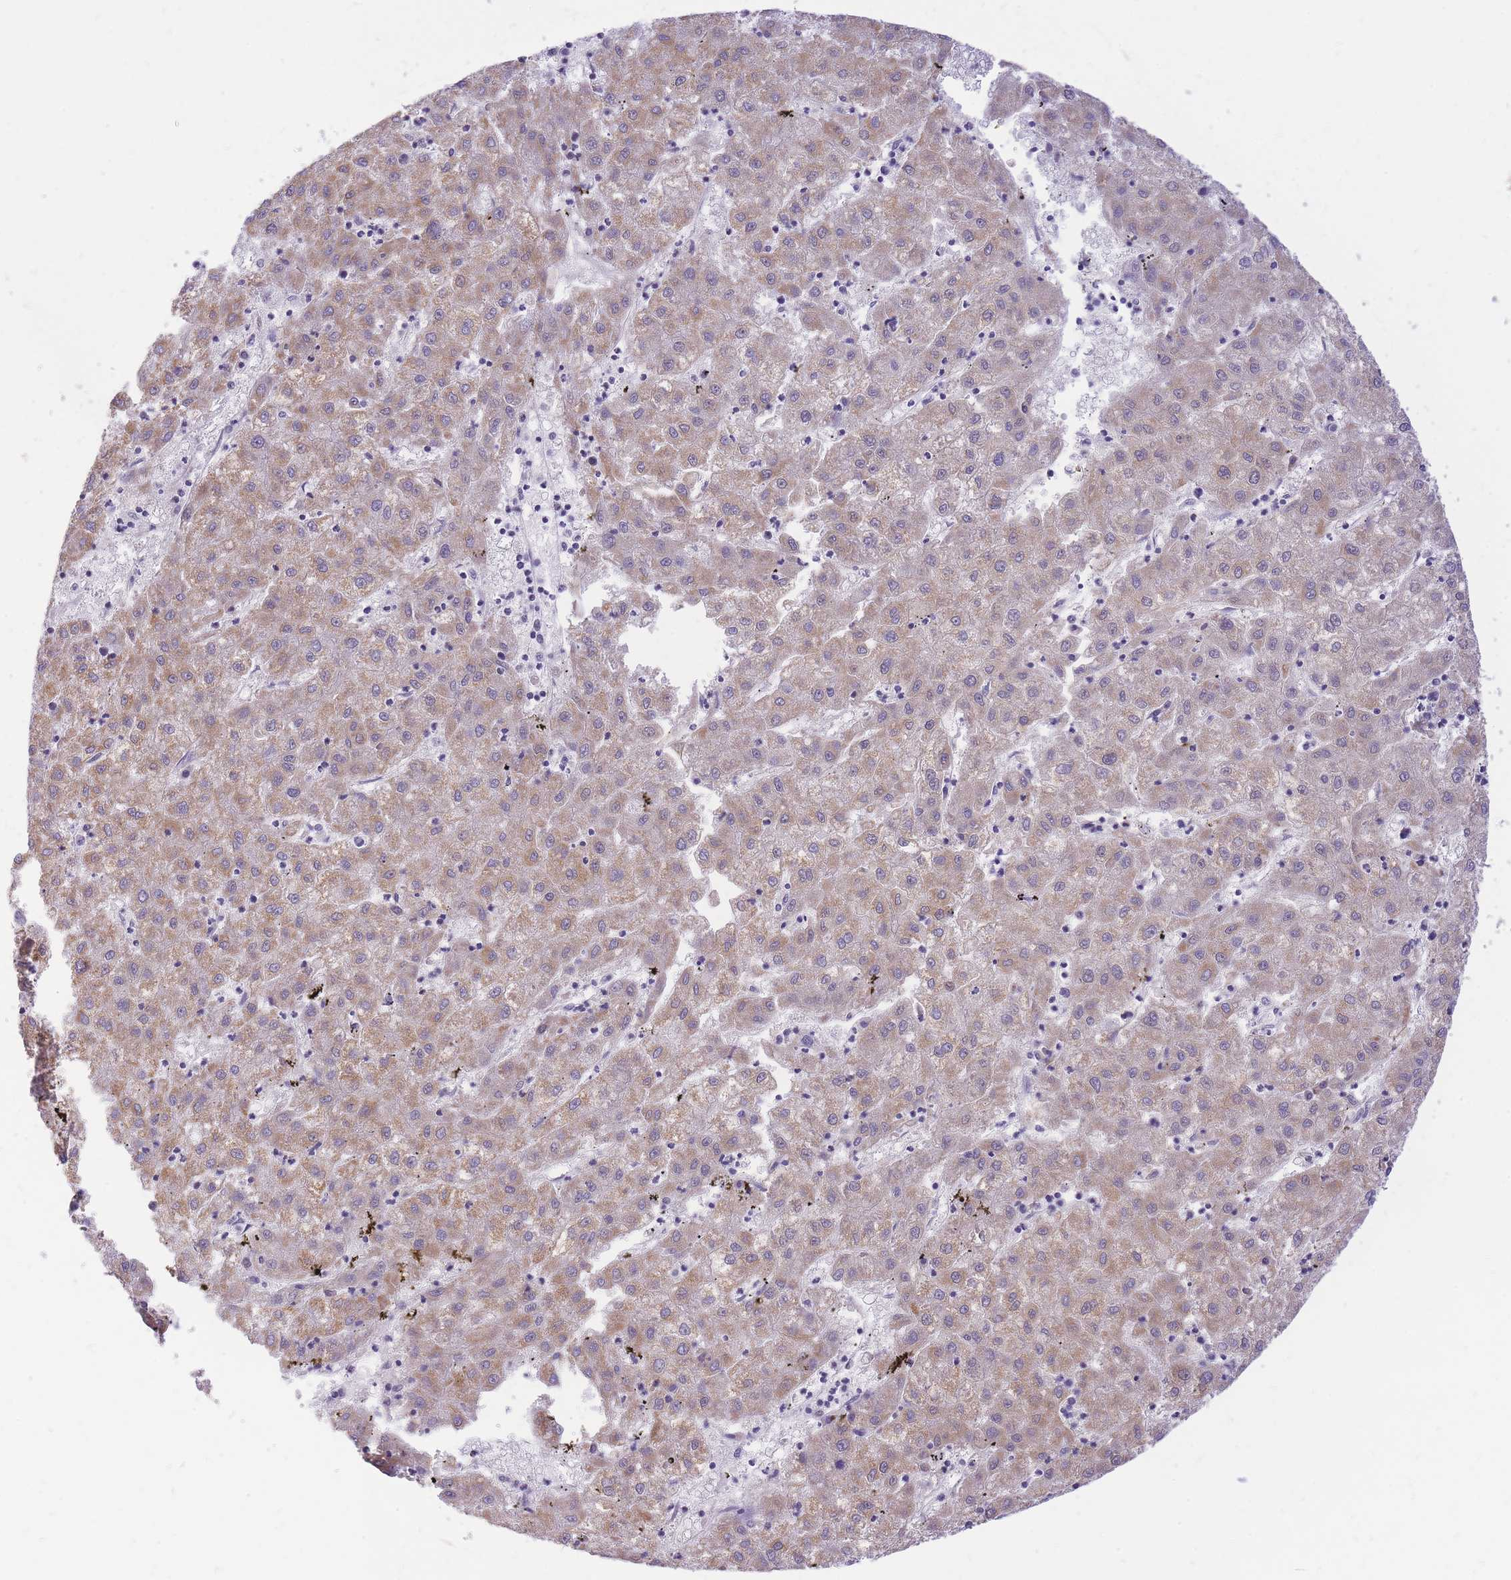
{"staining": {"intensity": "moderate", "quantity": "25%-75%", "location": "cytoplasmic/membranous"}, "tissue": "liver cancer", "cell_type": "Tumor cells", "image_type": "cancer", "snomed": [{"axis": "morphology", "description": "Carcinoma, Hepatocellular, NOS"}, {"axis": "topography", "description": "Liver"}], "caption": "Tumor cells exhibit medium levels of moderate cytoplasmic/membranous expression in approximately 25%-75% of cells in liver cancer.", "gene": "MINDY2", "patient": {"sex": "male", "age": 72}}